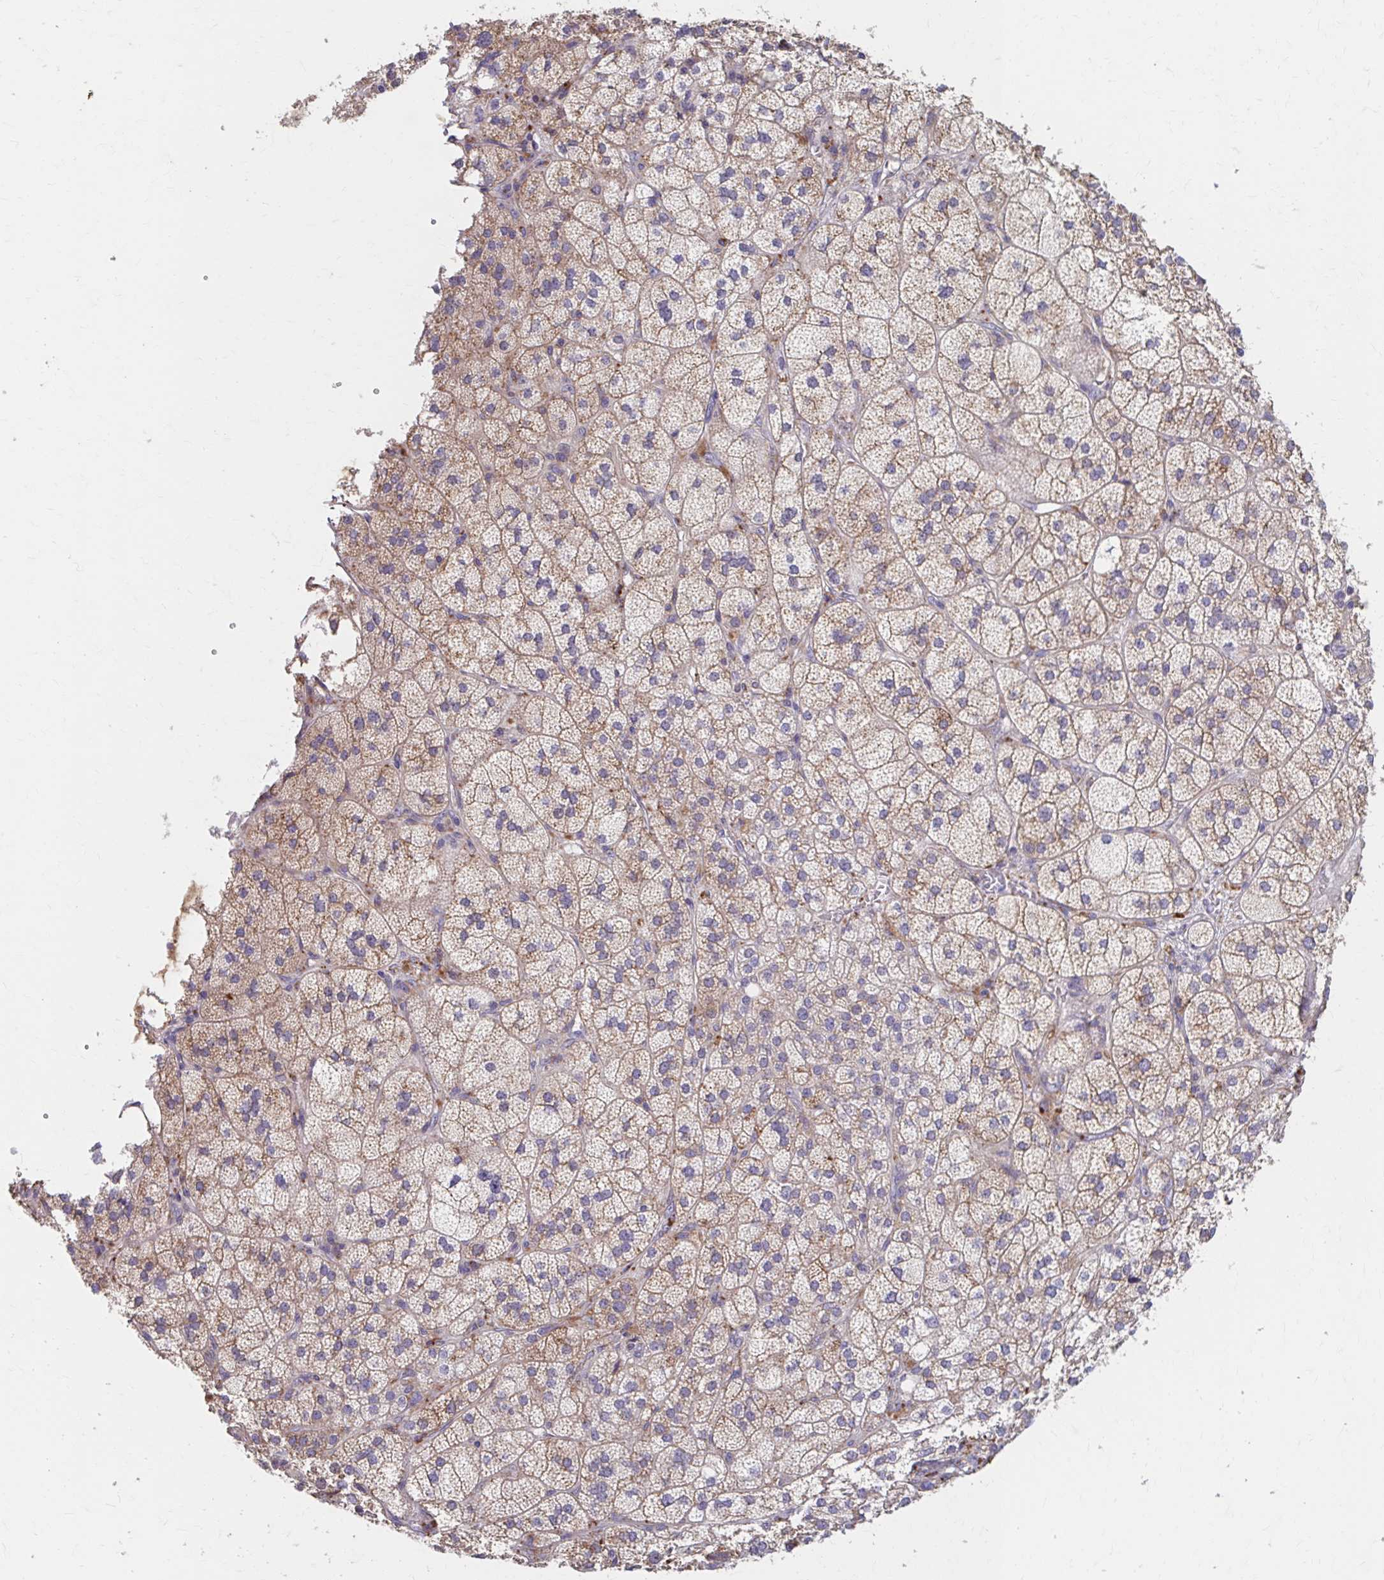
{"staining": {"intensity": "moderate", "quantity": ">75%", "location": "cytoplasmic/membranous"}, "tissue": "adrenal gland", "cell_type": "Glandular cells", "image_type": "normal", "snomed": [{"axis": "morphology", "description": "Normal tissue, NOS"}, {"axis": "topography", "description": "Adrenal gland"}], "caption": "Adrenal gland stained for a protein demonstrates moderate cytoplasmic/membranous positivity in glandular cells. The staining was performed using DAB to visualize the protein expression in brown, while the nuclei were stained in blue with hematoxylin (Magnification: 20x).", "gene": "HMGCS2", "patient": {"sex": "female", "age": 60}}